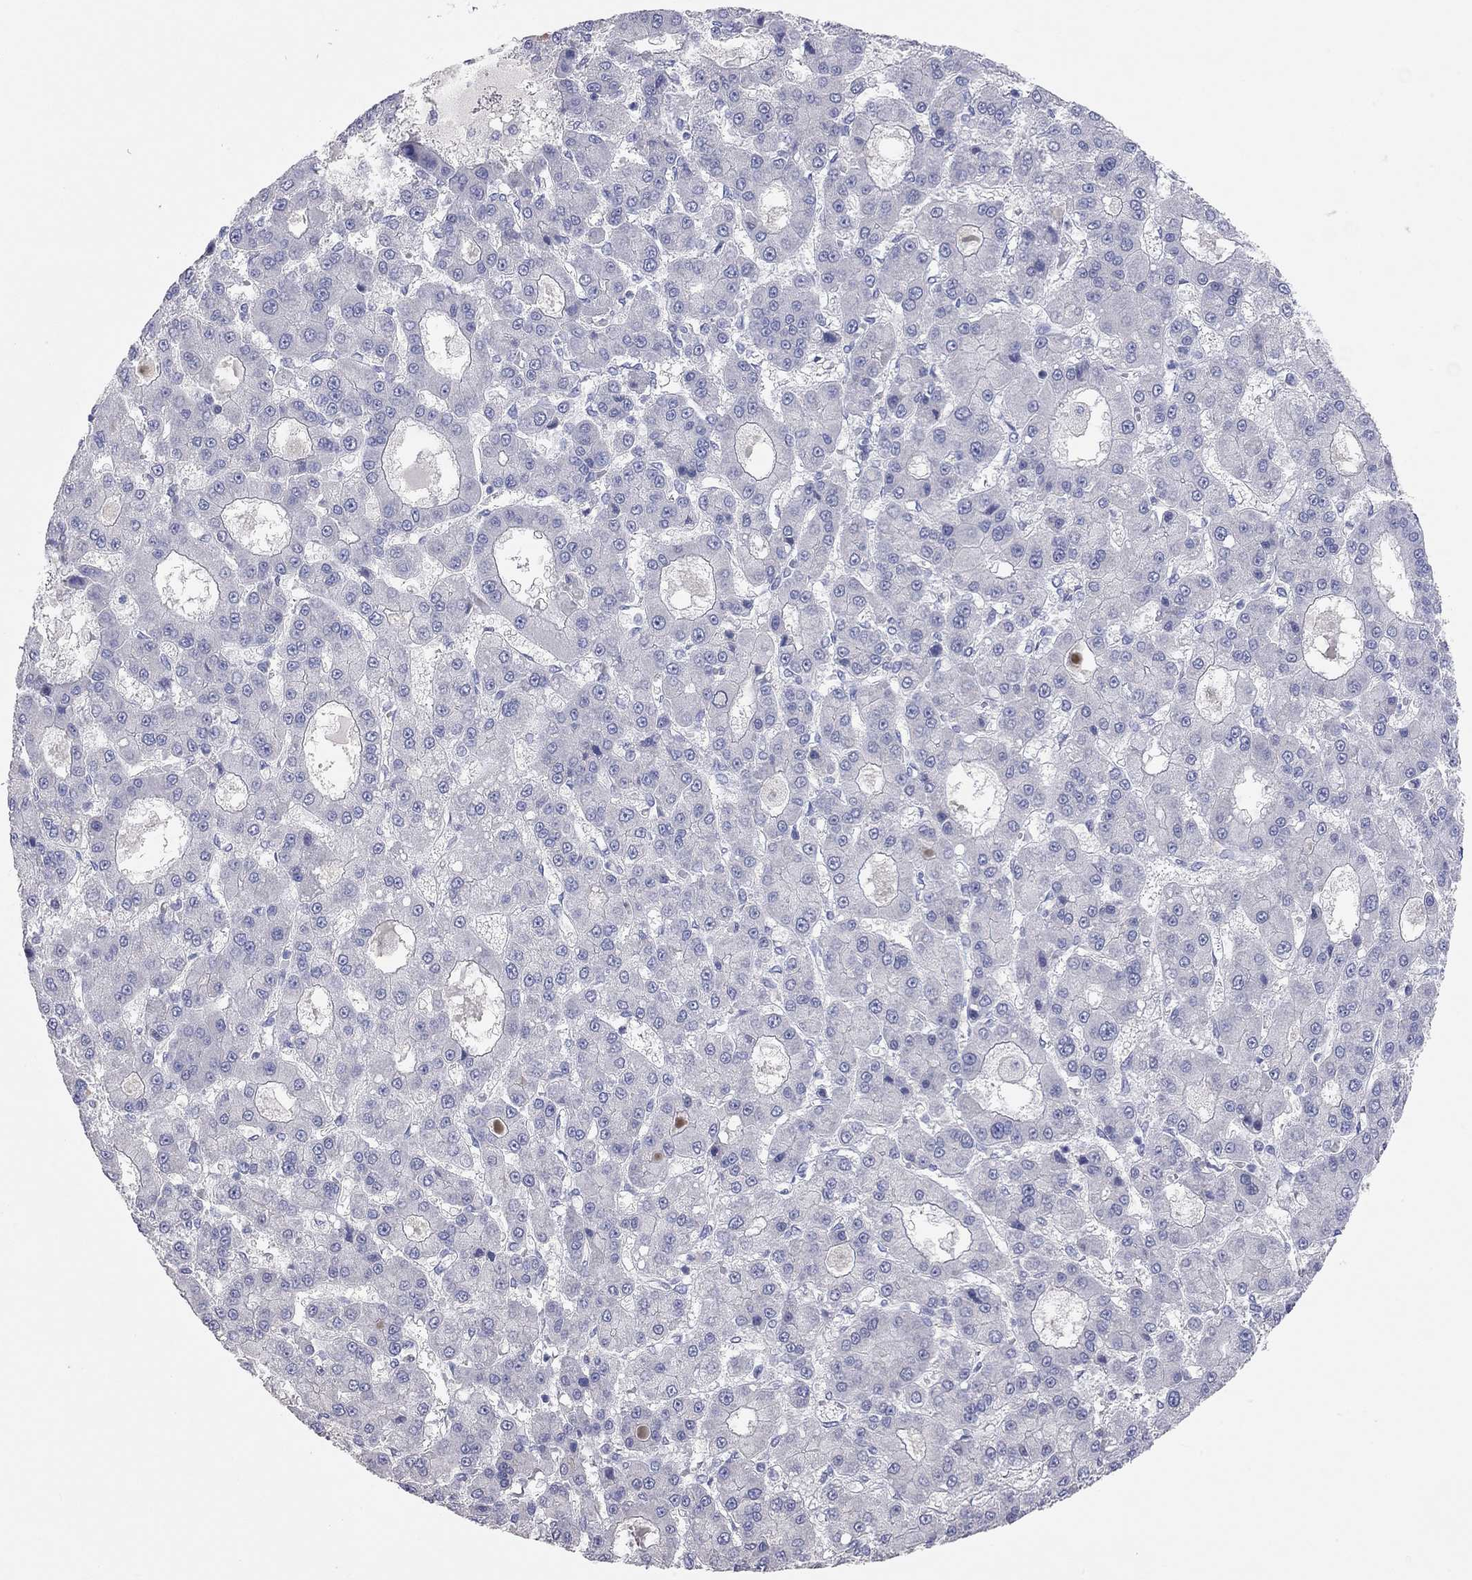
{"staining": {"intensity": "negative", "quantity": "none", "location": "none"}, "tissue": "liver cancer", "cell_type": "Tumor cells", "image_type": "cancer", "snomed": [{"axis": "morphology", "description": "Carcinoma, Hepatocellular, NOS"}, {"axis": "topography", "description": "Liver"}], "caption": "Liver cancer (hepatocellular carcinoma) stained for a protein using IHC demonstrates no positivity tumor cells.", "gene": "KCNB1", "patient": {"sex": "male", "age": 70}}